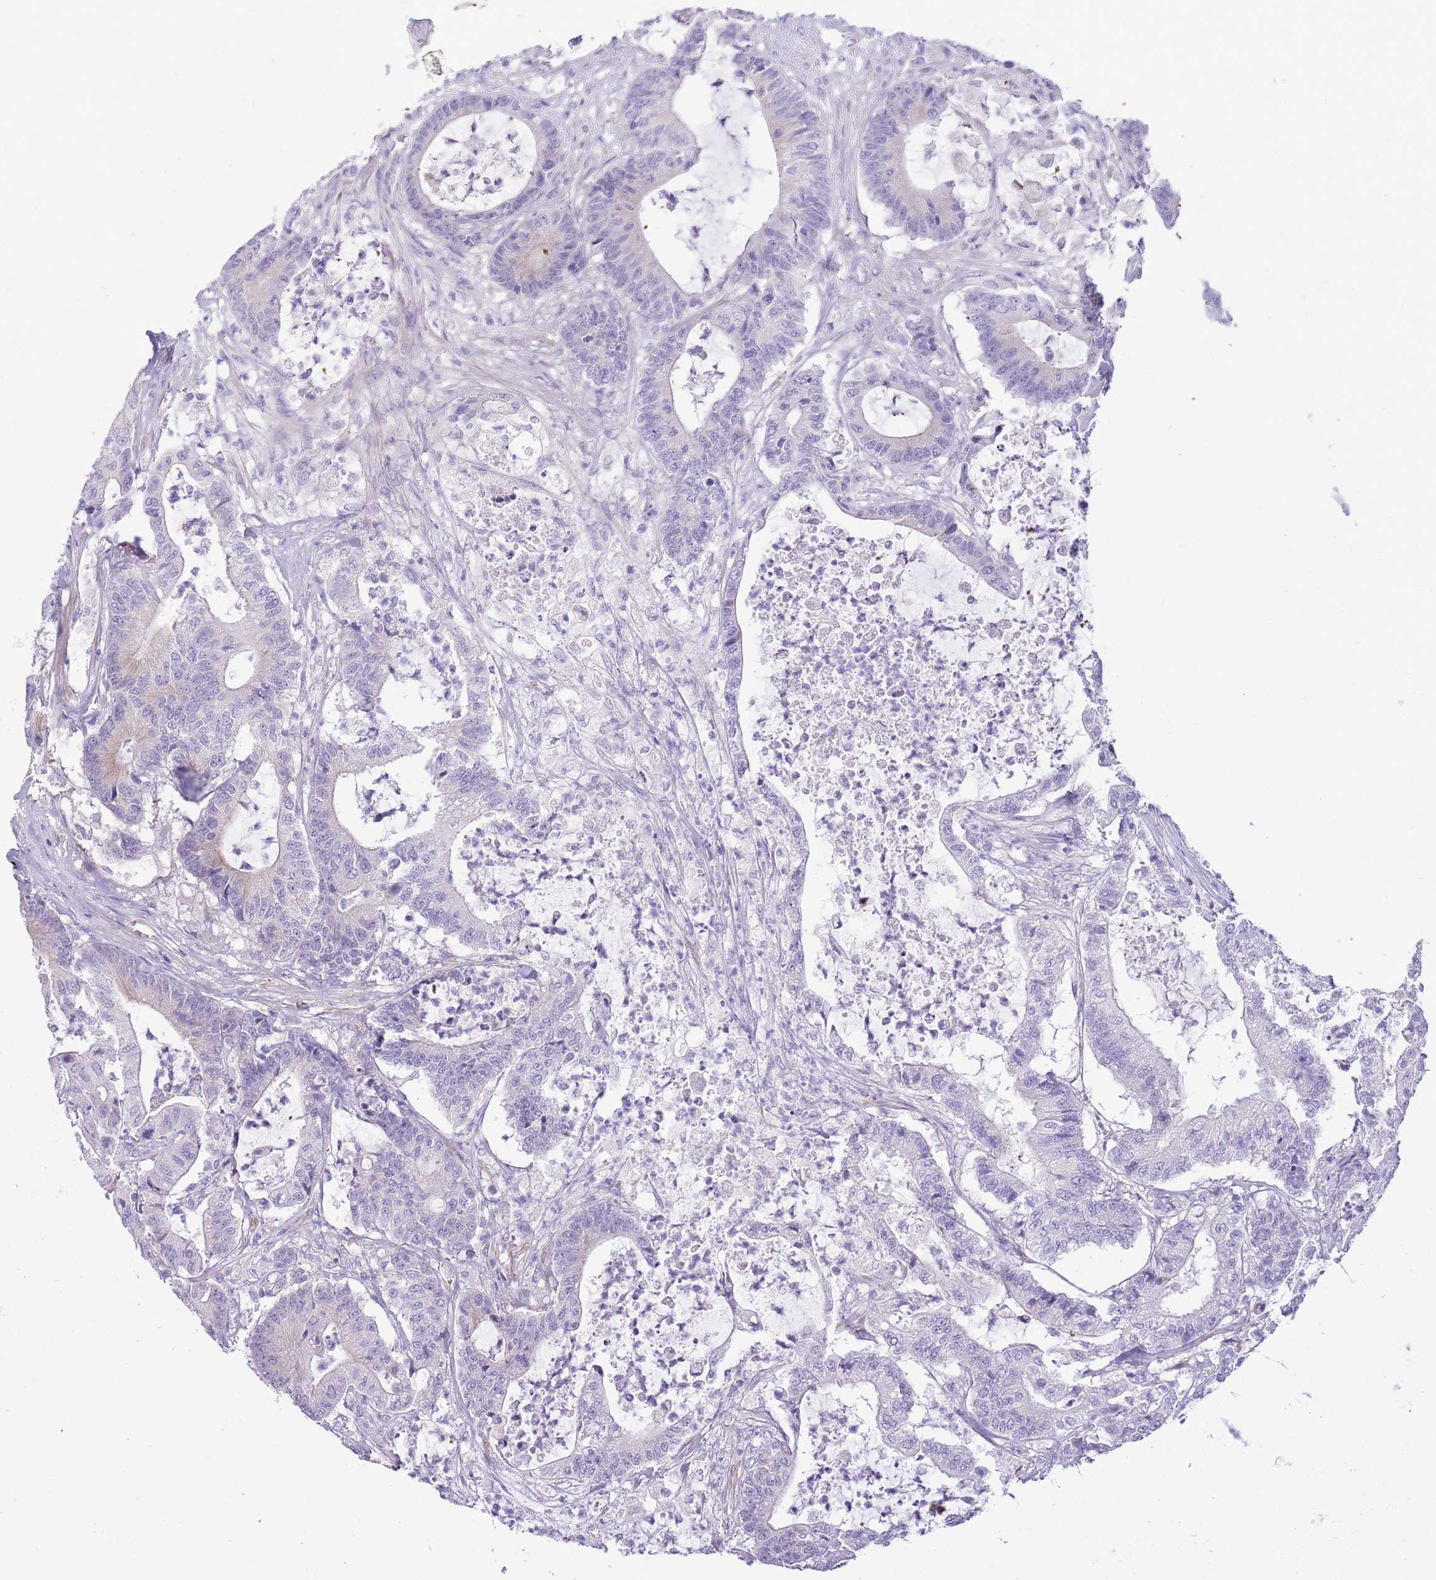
{"staining": {"intensity": "negative", "quantity": "none", "location": "none"}, "tissue": "colorectal cancer", "cell_type": "Tumor cells", "image_type": "cancer", "snomed": [{"axis": "morphology", "description": "Adenocarcinoma, NOS"}, {"axis": "topography", "description": "Colon"}], "caption": "There is no significant staining in tumor cells of colorectal cancer. (Immunohistochemistry, brightfield microscopy, high magnification).", "gene": "ZC4H2", "patient": {"sex": "female", "age": 84}}